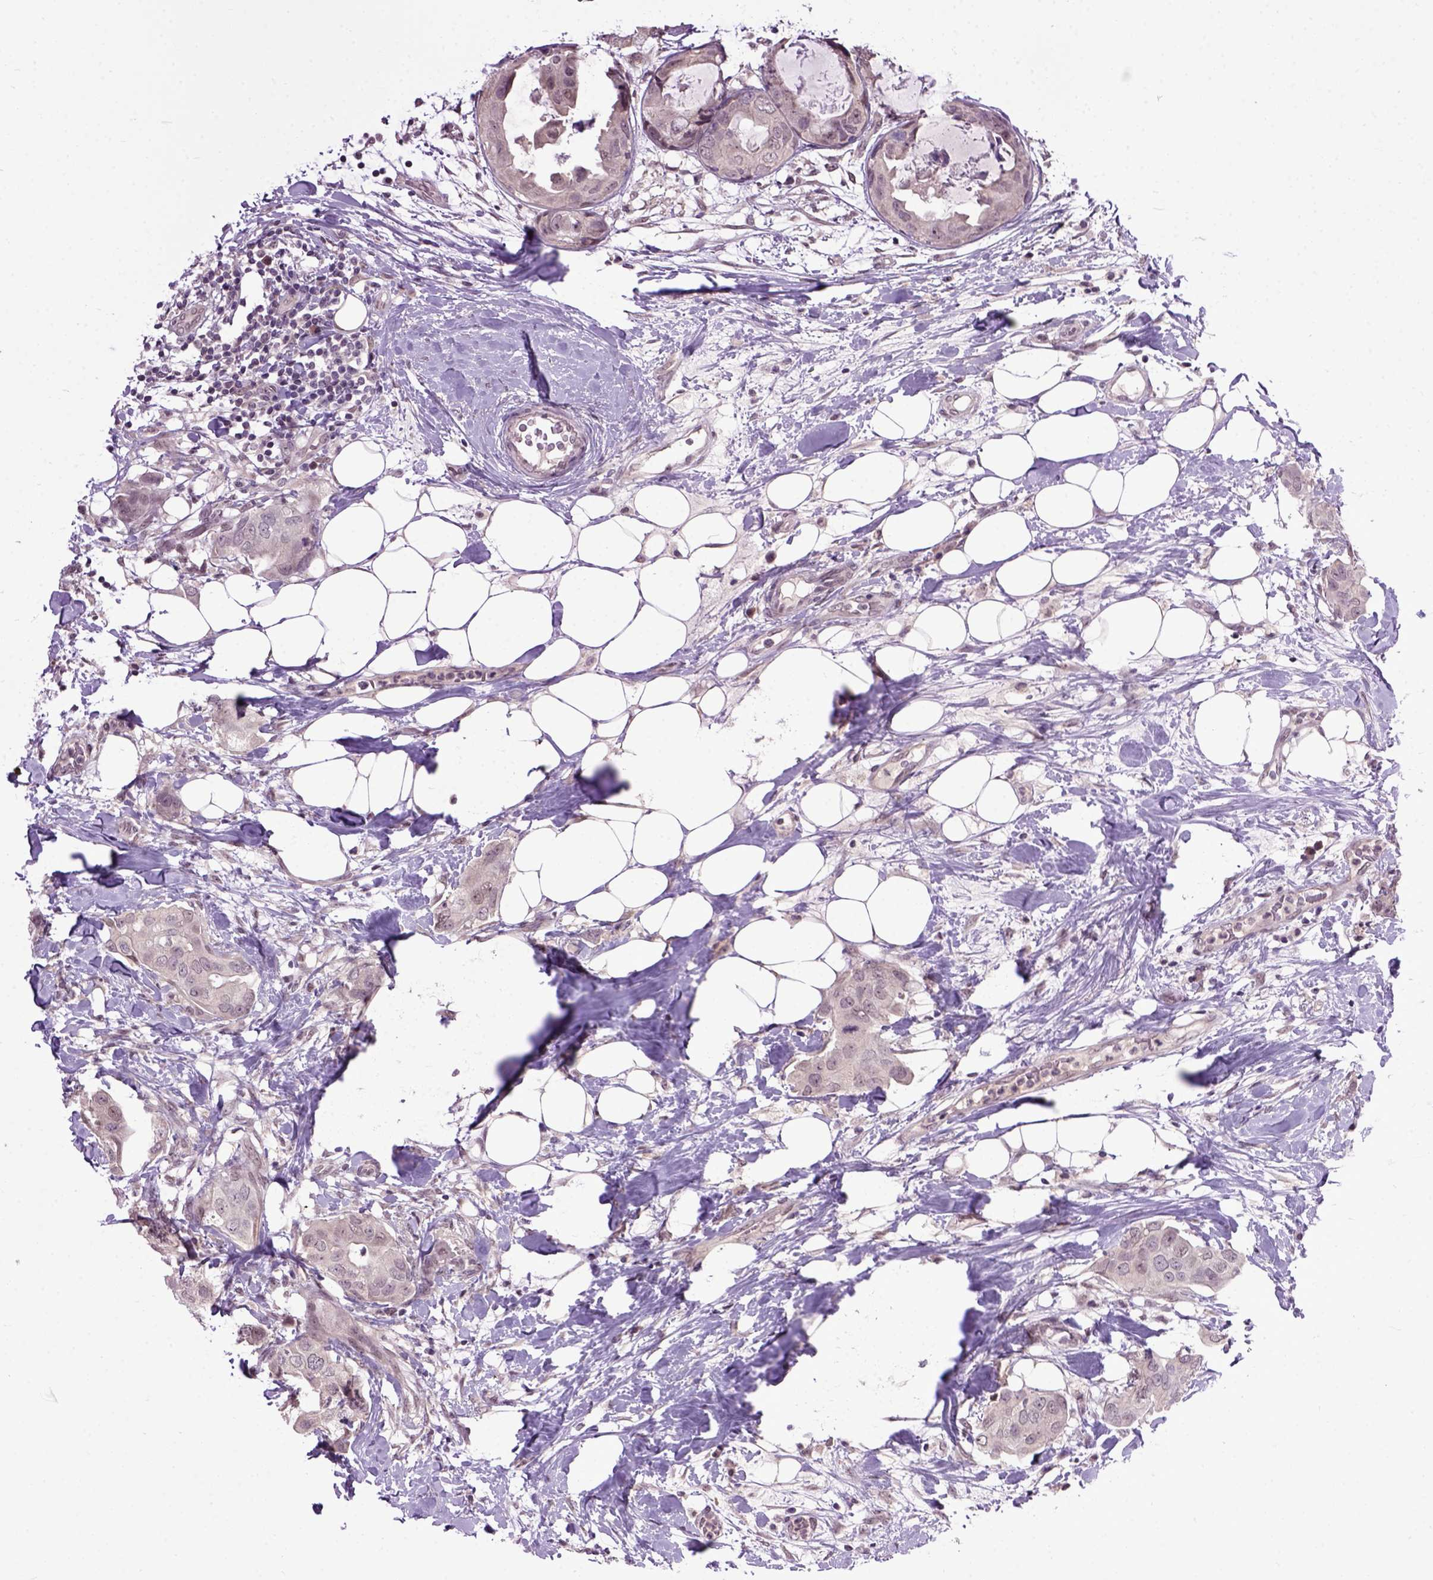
{"staining": {"intensity": "negative", "quantity": "none", "location": "none"}, "tissue": "breast cancer", "cell_type": "Tumor cells", "image_type": "cancer", "snomed": [{"axis": "morphology", "description": "Normal tissue, NOS"}, {"axis": "morphology", "description": "Duct carcinoma"}, {"axis": "topography", "description": "Breast"}], "caption": "An image of breast cancer (invasive ductal carcinoma) stained for a protein demonstrates no brown staining in tumor cells.", "gene": "RAB43", "patient": {"sex": "female", "age": 40}}